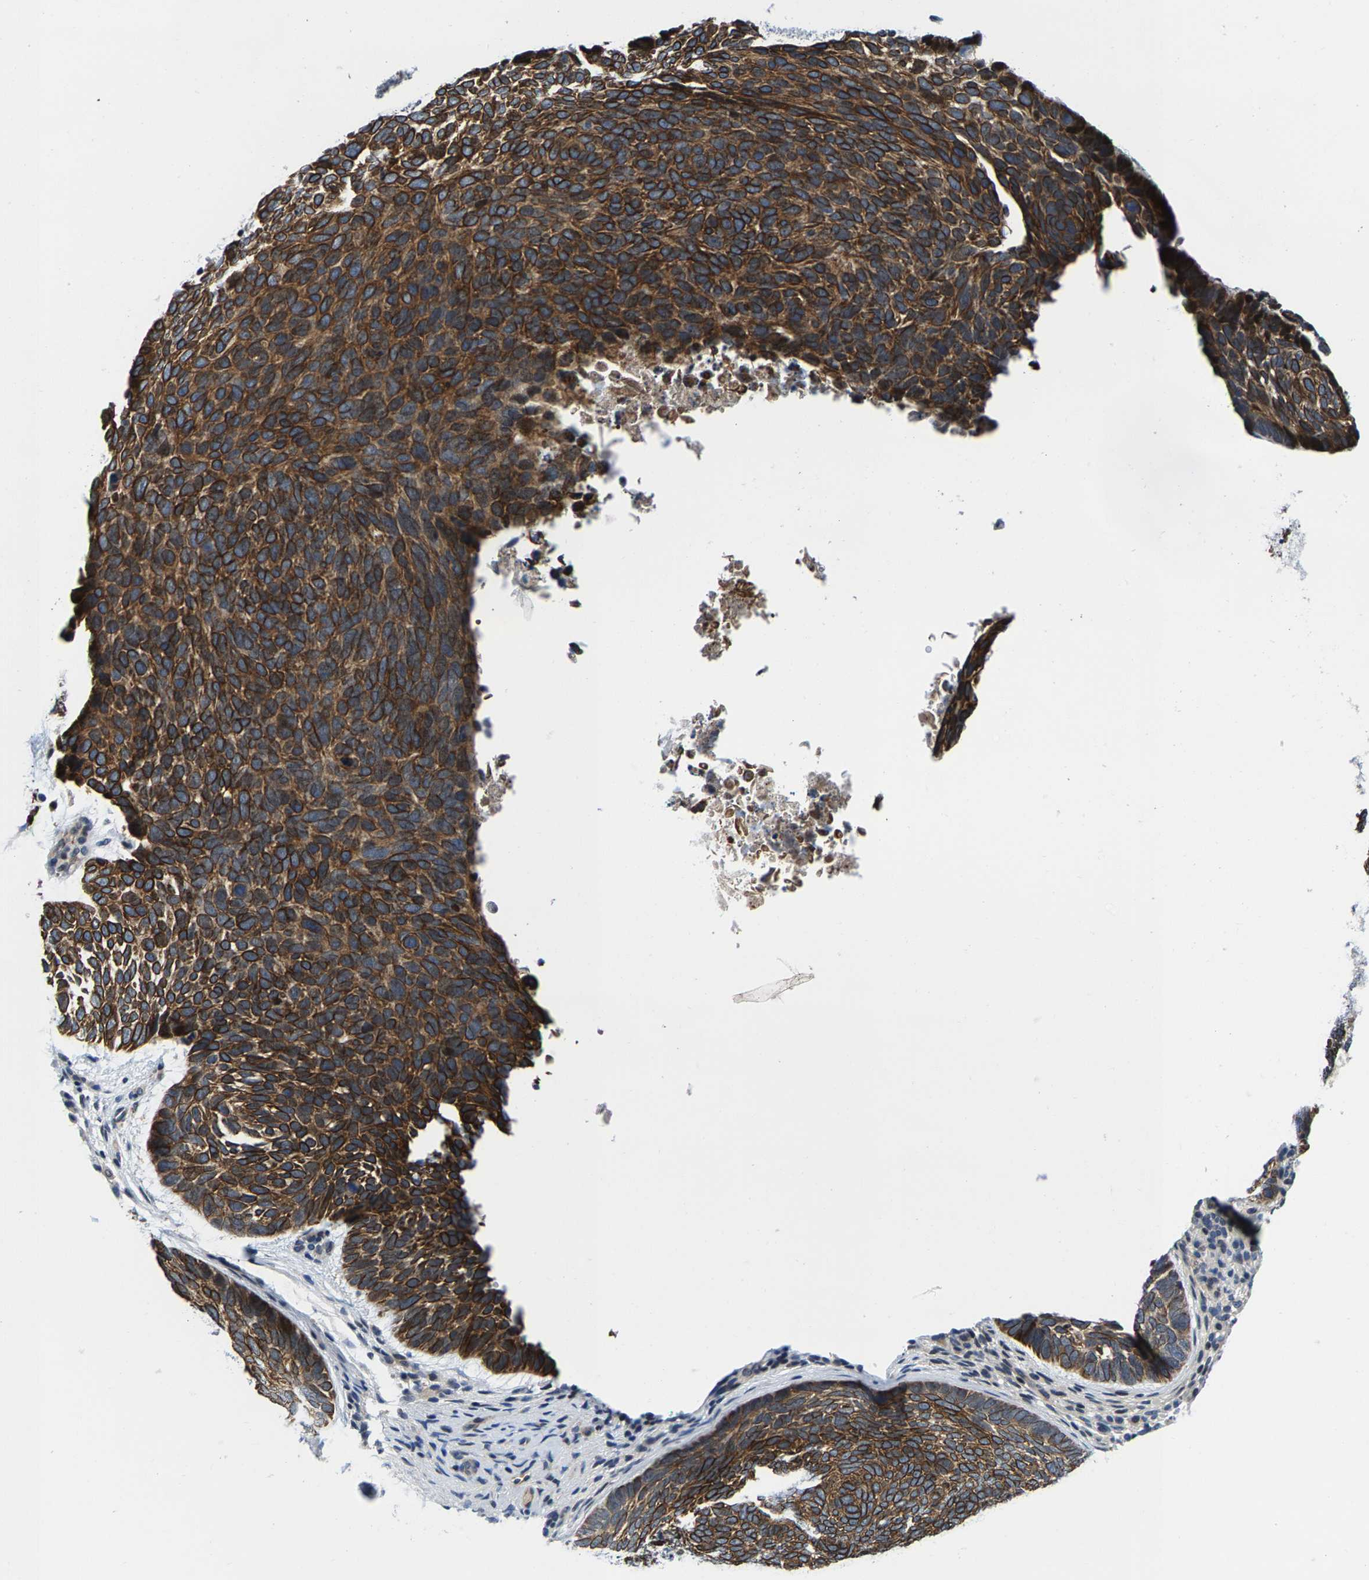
{"staining": {"intensity": "strong", "quantity": ">75%", "location": "cytoplasmic/membranous"}, "tissue": "skin cancer", "cell_type": "Tumor cells", "image_type": "cancer", "snomed": [{"axis": "morphology", "description": "Basal cell carcinoma"}, {"axis": "topography", "description": "Skin"}, {"axis": "topography", "description": "Skin of head"}], "caption": "Immunohistochemistry (IHC) histopathology image of human skin basal cell carcinoma stained for a protein (brown), which exhibits high levels of strong cytoplasmic/membranous positivity in about >75% of tumor cells.", "gene": "GTPBP10", "patient": {"sex": "female", "age": 85}}